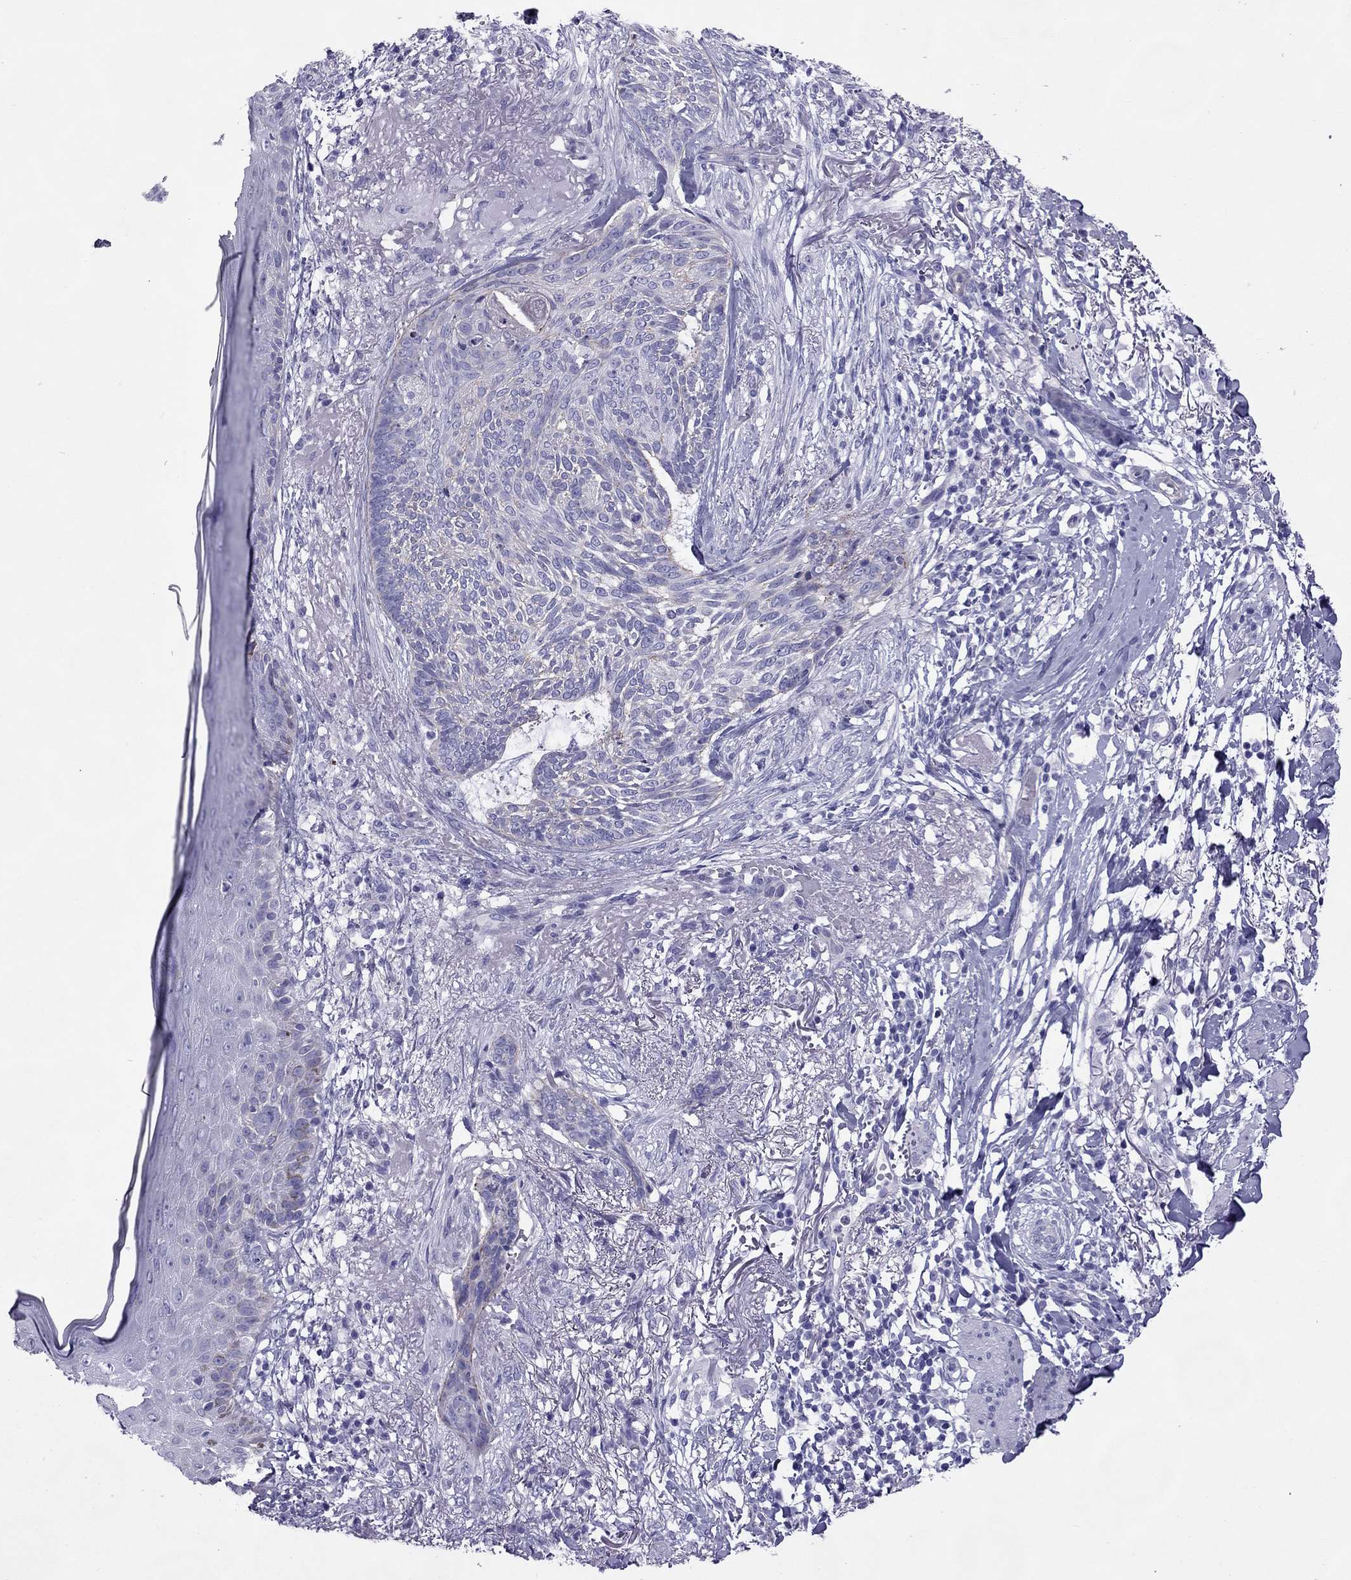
{"staining": {"intensity": "negative", "quantity": "none", "location": "none"}, "tissue": "skin cancer", "cell_type": "Tumor cells", "image_type": "cancer", "snomed": [{"axis": "morphology", "description": "Normal tissue, NOS"}, {"axis": "morphology", "description": "Basal cell carcinoma"}, {"axis": "topography", "description": "Skin"}], "caption": "Tumor cells are negative for protein expression in human skin cancer (basal cell carcinoma). The staining was performed using DAB to visualize the protein expression in brown, while the nuclei were stained in blue with hematoxylin (Magnification: 20x).", "gene": "MYL11", "patient": {"sex": "male", "age": 84}}